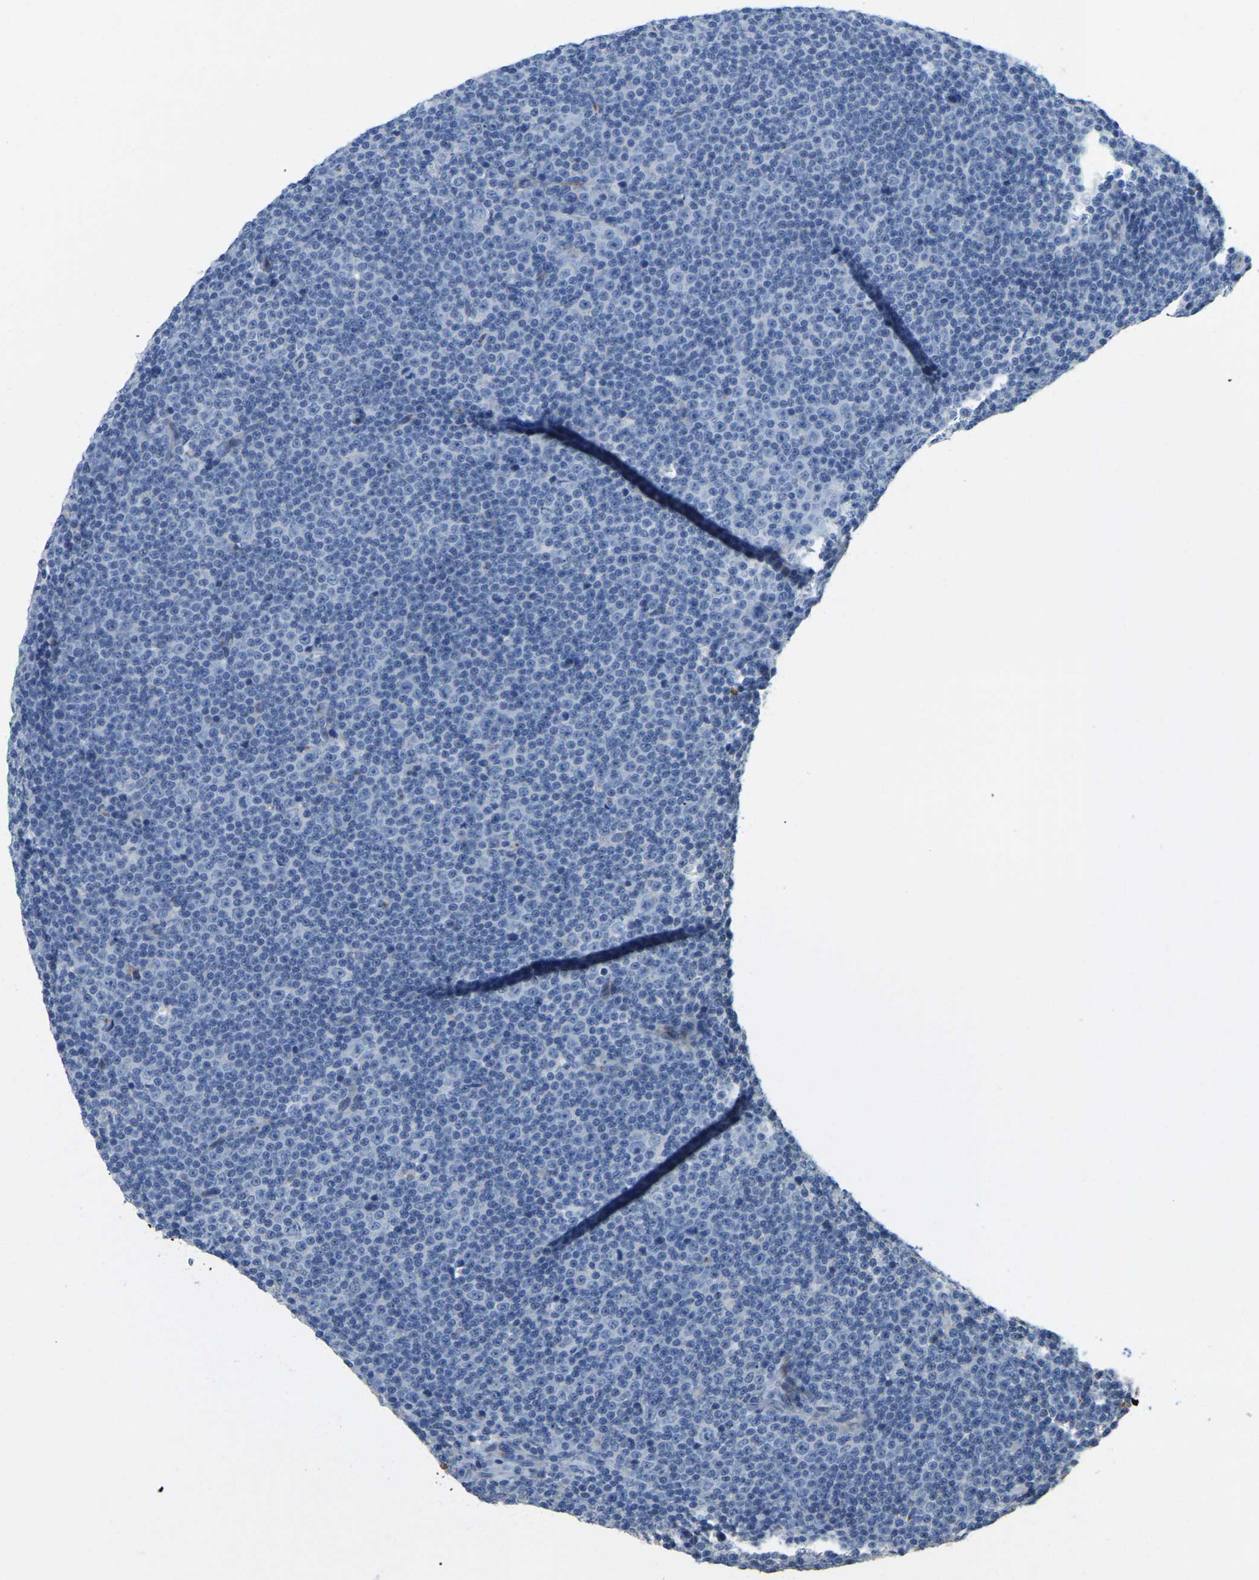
{"staining": {"intensity": "negative", "quantity": "none", "location": "none"}, "tissue": "lymphoma", "cell_type": "Tumor cells", "image_type": "cancer", "snomed": [{"axis": "morphology", "description": "Malignant lymphoma, non-Hodgkin's type, Low grade"}, {"axis": "topography", "description": "Lymph node"}], "caption": "A photomicrograph of malignant lymphoma, non-Hodgkin's type (low-grade) stained for a protein exhibits no brown staining in tumor cells.", "gene": "FAM174A", "patient": {"sex": "female", "age": 67}}